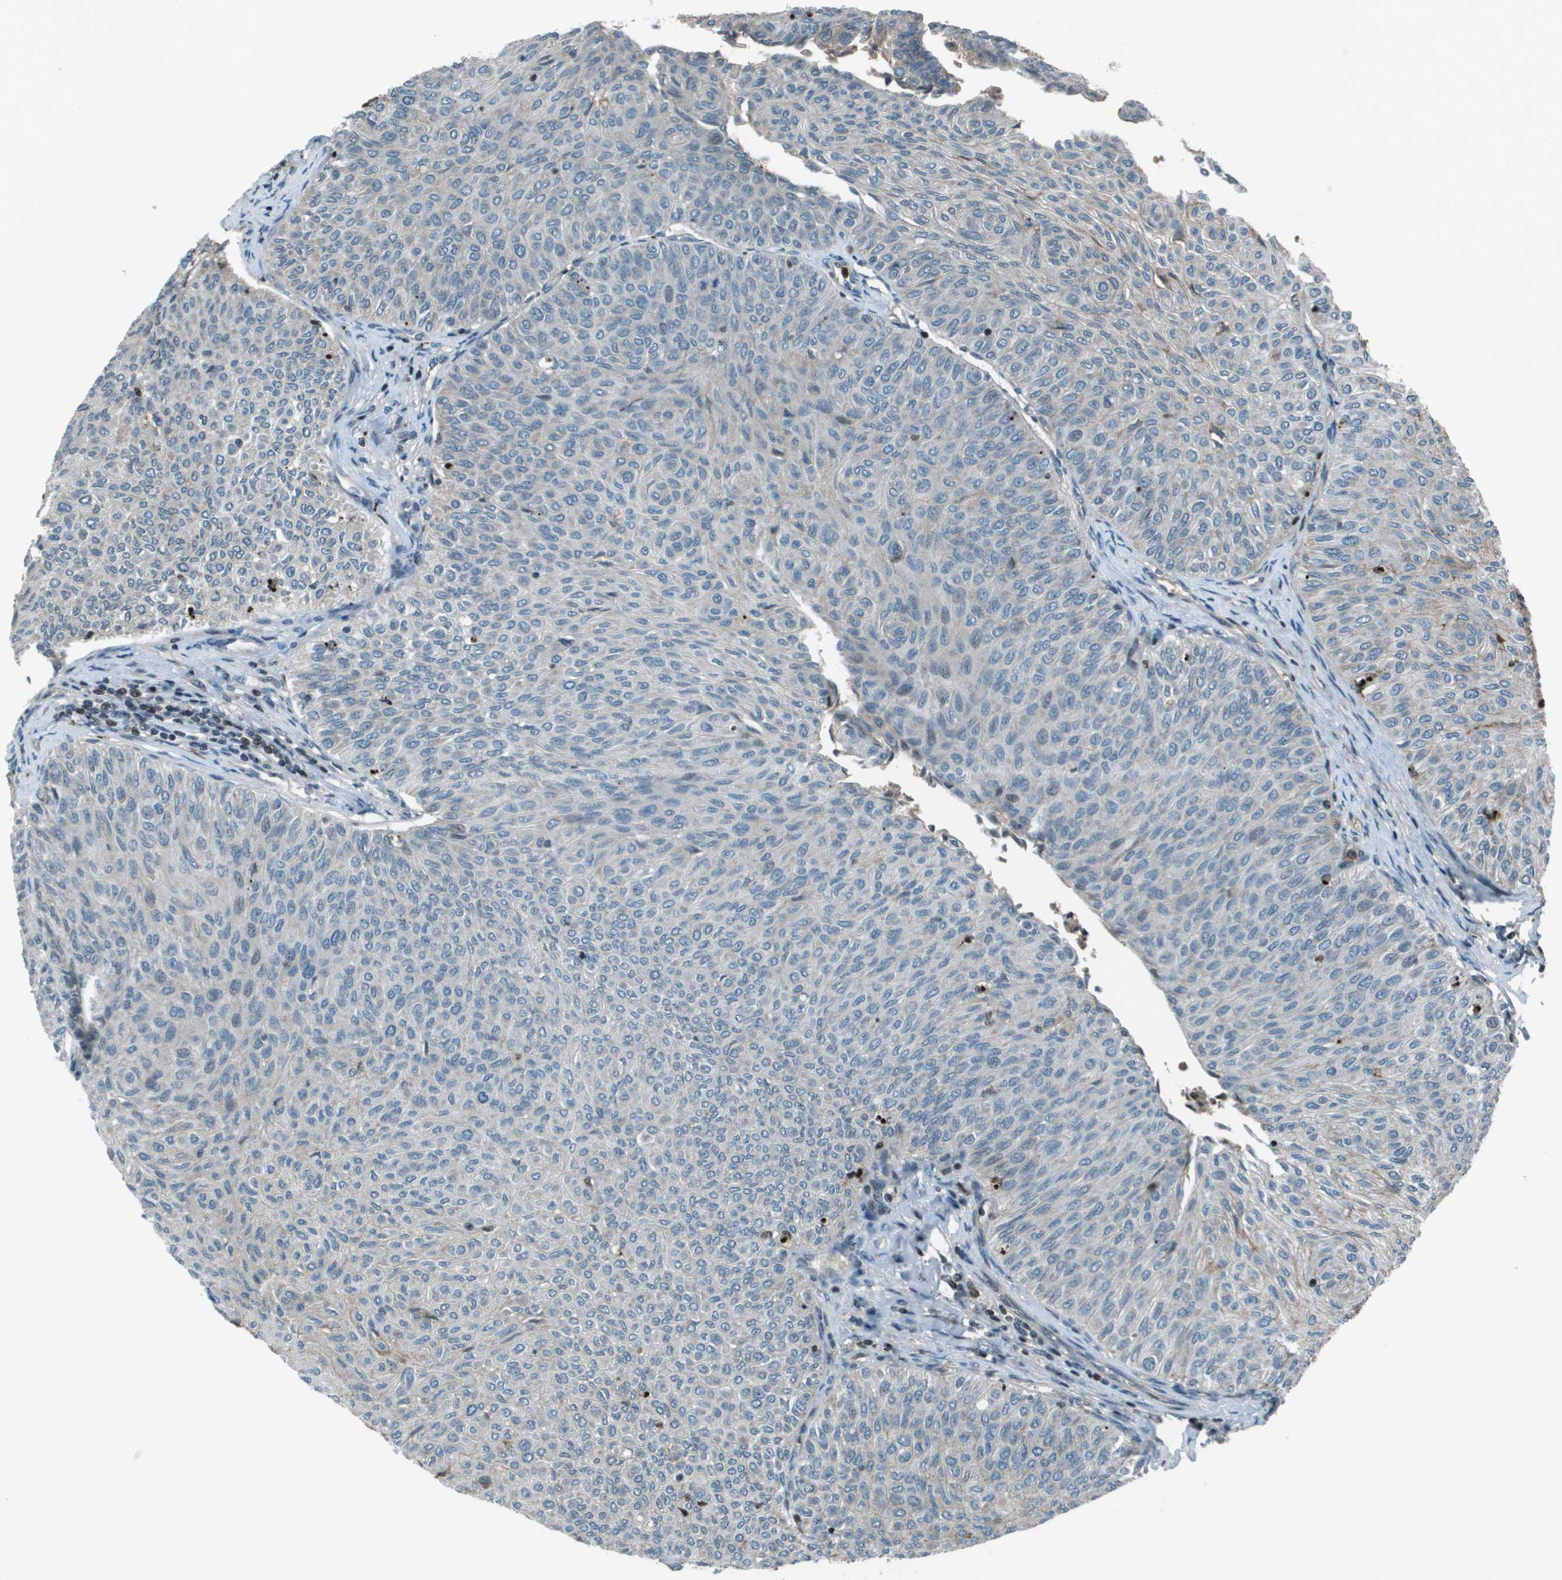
{"staining": {"intensity": "weak", "quantity": "<25%", "location": "cytoplasmic/membranous"}, "tissue": "urothelial cancer", "cell_type": "Tumor cells", "image_type": "cancer", "snomed": [{"axis": "morphology", "description": "Urothelial carcinoma, Low grade"}, {"axis": "topography", "description": "Urinary bladder"}], "caption": "Urothelial cancer stained for a protein using immunohistochemistry reveals no positivity tumor cells.", "gene": "CXCL12", "patient": {"sex": "male", "age": 78}}